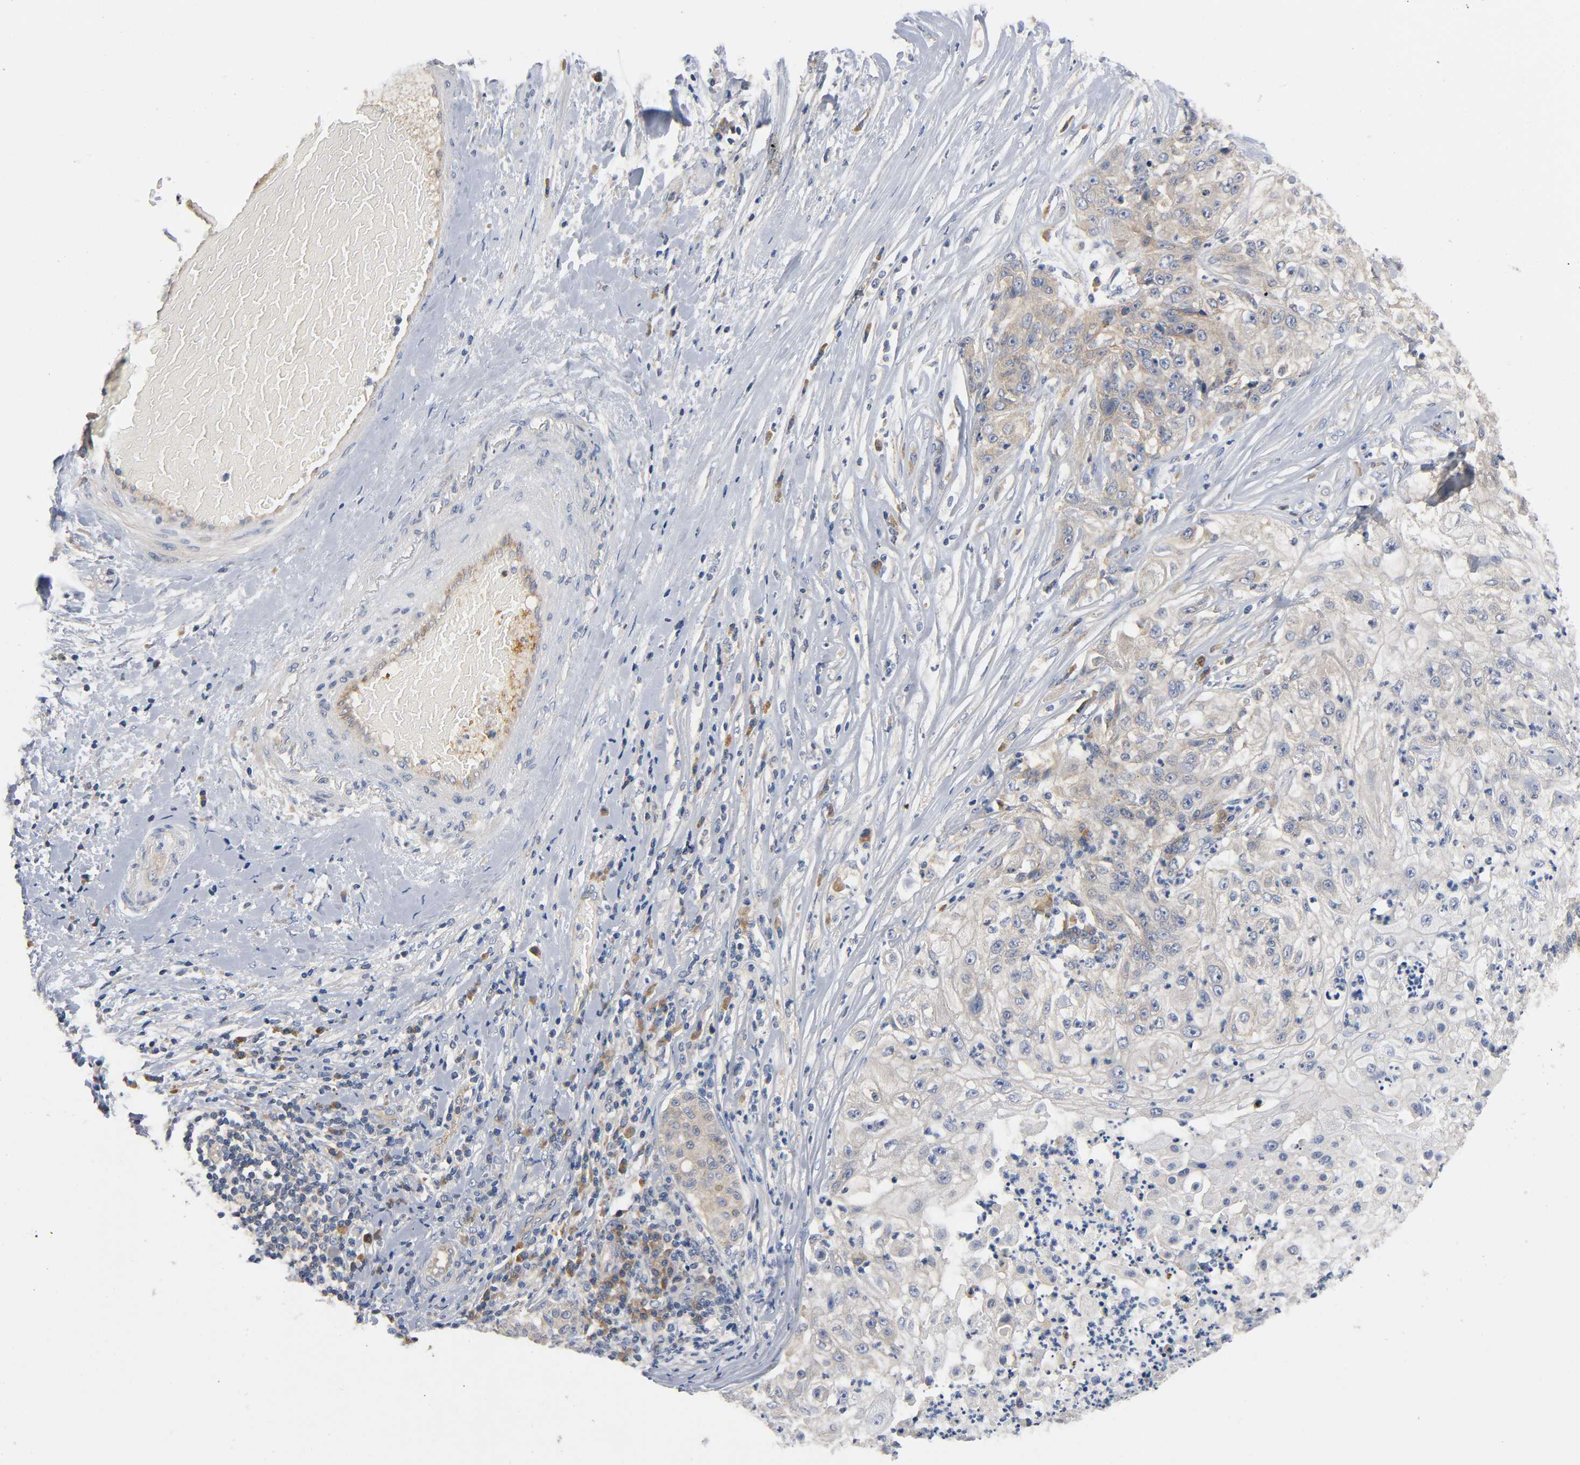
{"staining": {"intensity": "weak", "quantity": "25%-75%", "location": "cytoplasmic/membranous"}, "tissue": "lung cancer", "cell_type": "Tumor cells", "image_type": "cancer", "snomed": [{"axis": "morphology", "description": "Inflammation, NOS"}, {"axis": "morphology", "description": "Squamous cell carcinoma, NOS"}, {"axis": "topography", "description": "Lymph node"}, {"axis": "topography", "description": "Soft tissue"}, {"axis": "topography", "description": "Lung"}], "caption": "The immunohistochemical stain shows weak cytoplasmic/membranous expression in tumor cells of lung cancer (squamous cell carcinoma) tissue. Using DAB (brown) and hematoxylin (blue) stains, captured at high magnification using brightfield microscopy.", "gene": "HDAC6", "patient": {"sex": "male", "age": 66}}